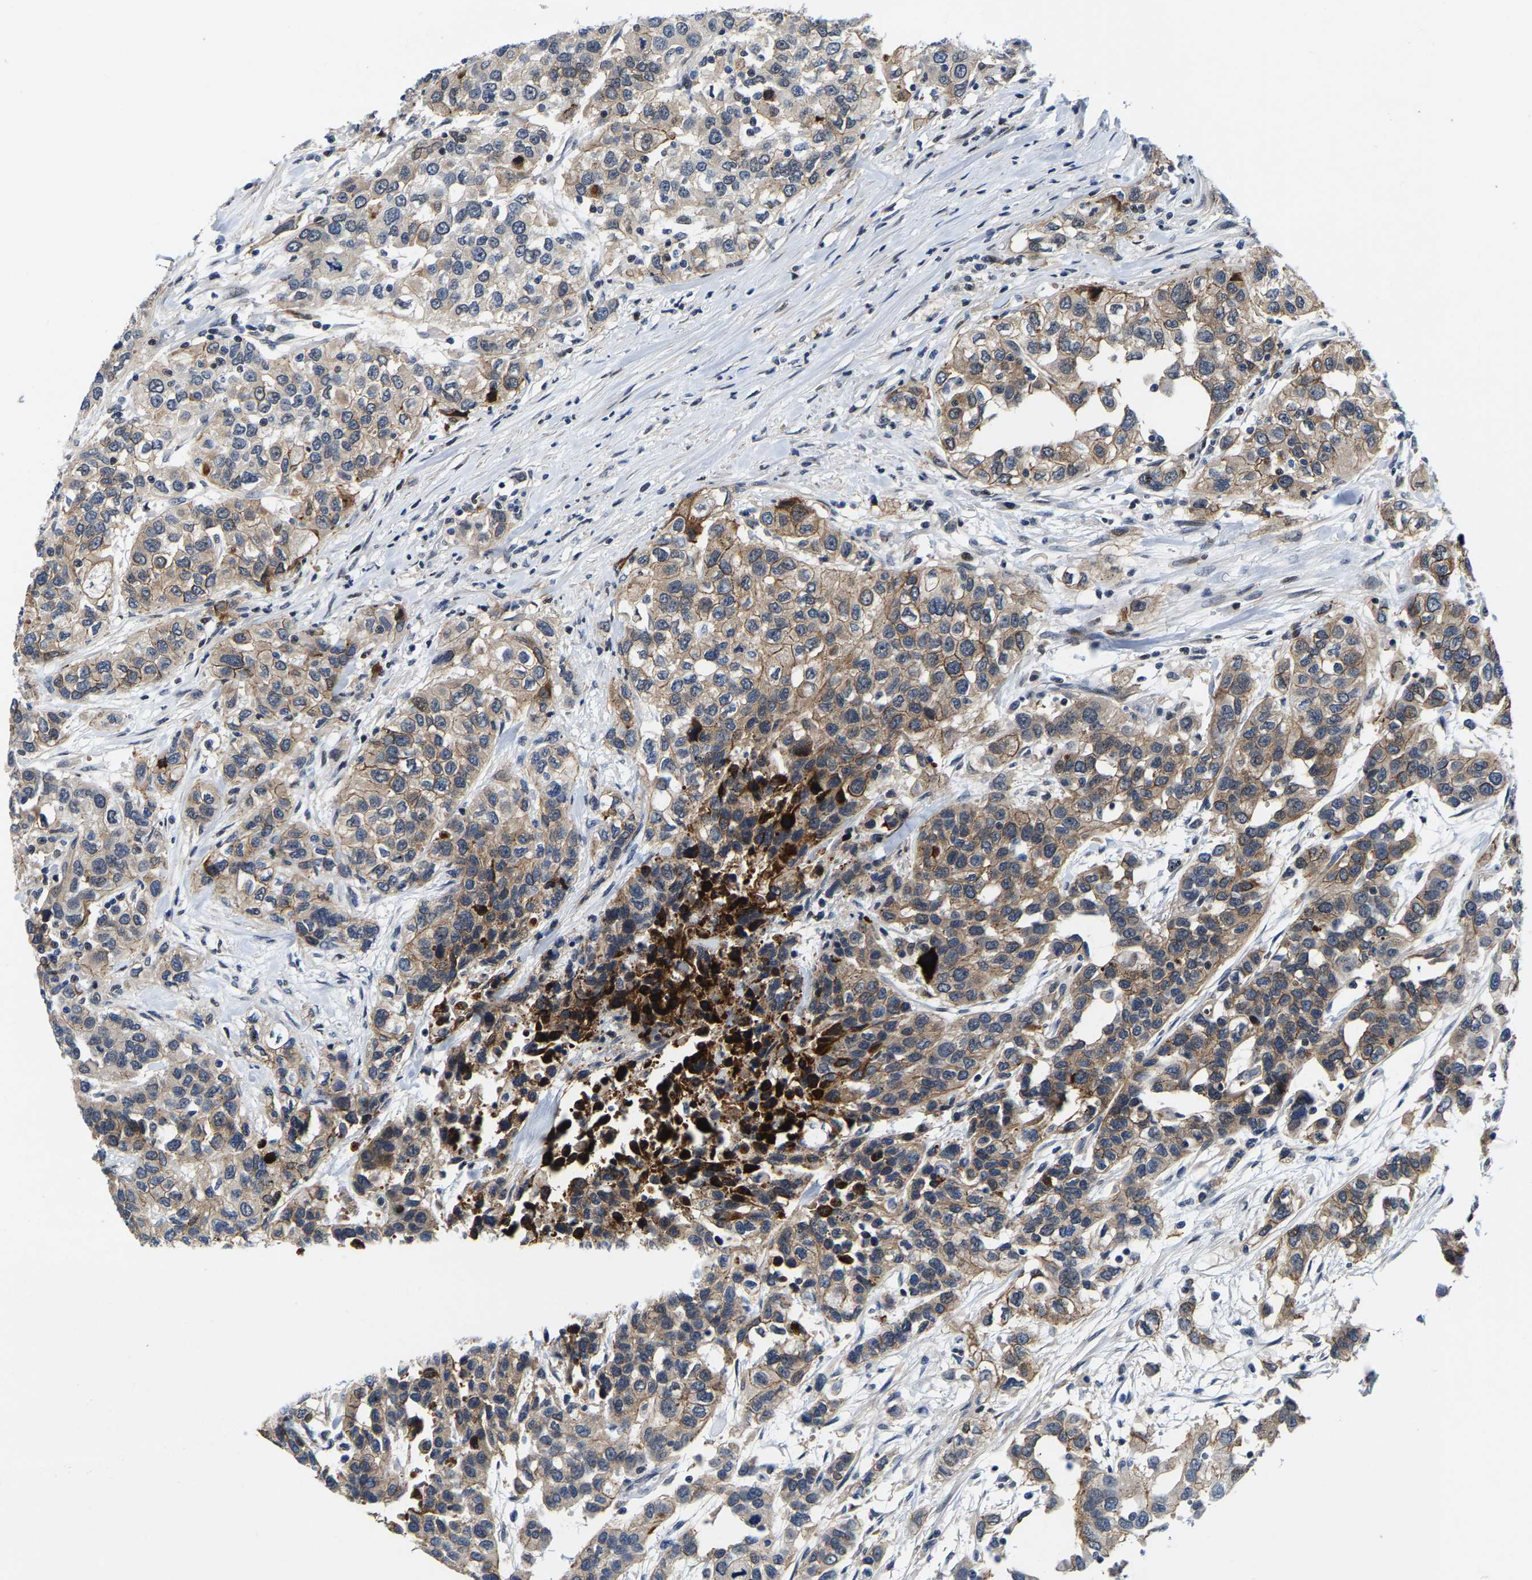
{"staining": {"intensity": "weak", "quantity": ">75%", "location": "cytoplasmic/membranous"}, "tissue": "urothelial cancer", "cell_type": "Tumor cells", "image_type": "cancer", "snomed": [{"axis": "morphology", "description": "Urothelial carcinoma, High grade"}, {"axis": "topography", "description": "Urinary bladder"}], "caption": "An immunohistochemistry image of tumor tissue is shown. Protein staining in brown highlights weak cytoplasmic/membranous positivity in urothelial cancer within tumor cells.", "gene": "GTPBP10", "patient": {"sex": "female", "age": 80}}